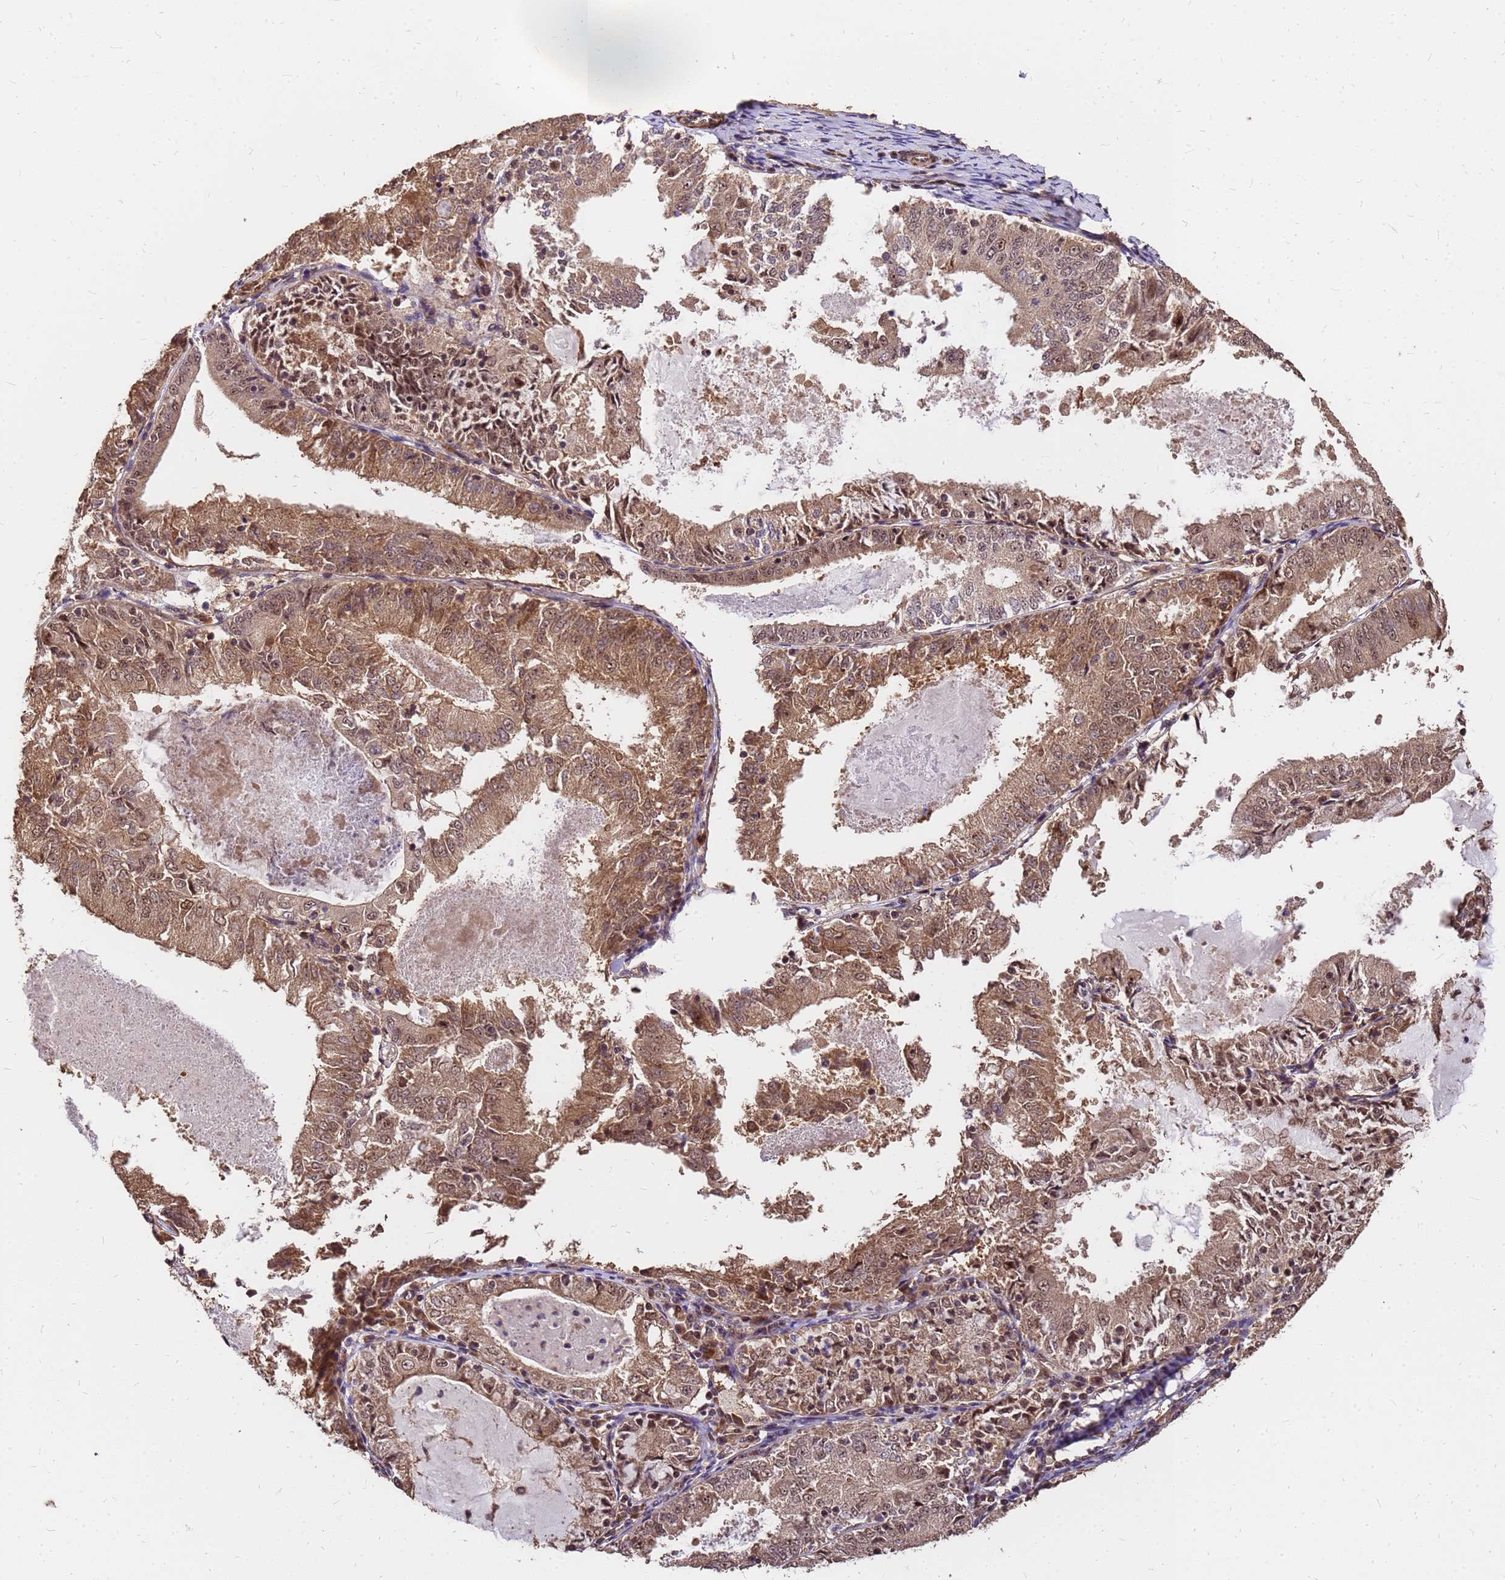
{"staining": {"intensity": "moderate", "quantity": ">75%", "location": "cytoplasmic/membranous,nuclear"}, "tissue": "endometrial cancer", "cell_type": "Tumor cells", "image_type": "cancer", "snomed": [{"axis": "morphology", "description": "Adenocarcinoma, NOS"}, {"axis": "topography", "description": "Endometrium"}], "caption": "Protein analysis of endometrial adenocarcinoma tissue exhibits moderate cytoplasmic/membranous and nuclear positivity in approximately >75% of tumor cells.", "gene": "GPATCH8", "patient": {"sex": "female", "age": 57}}